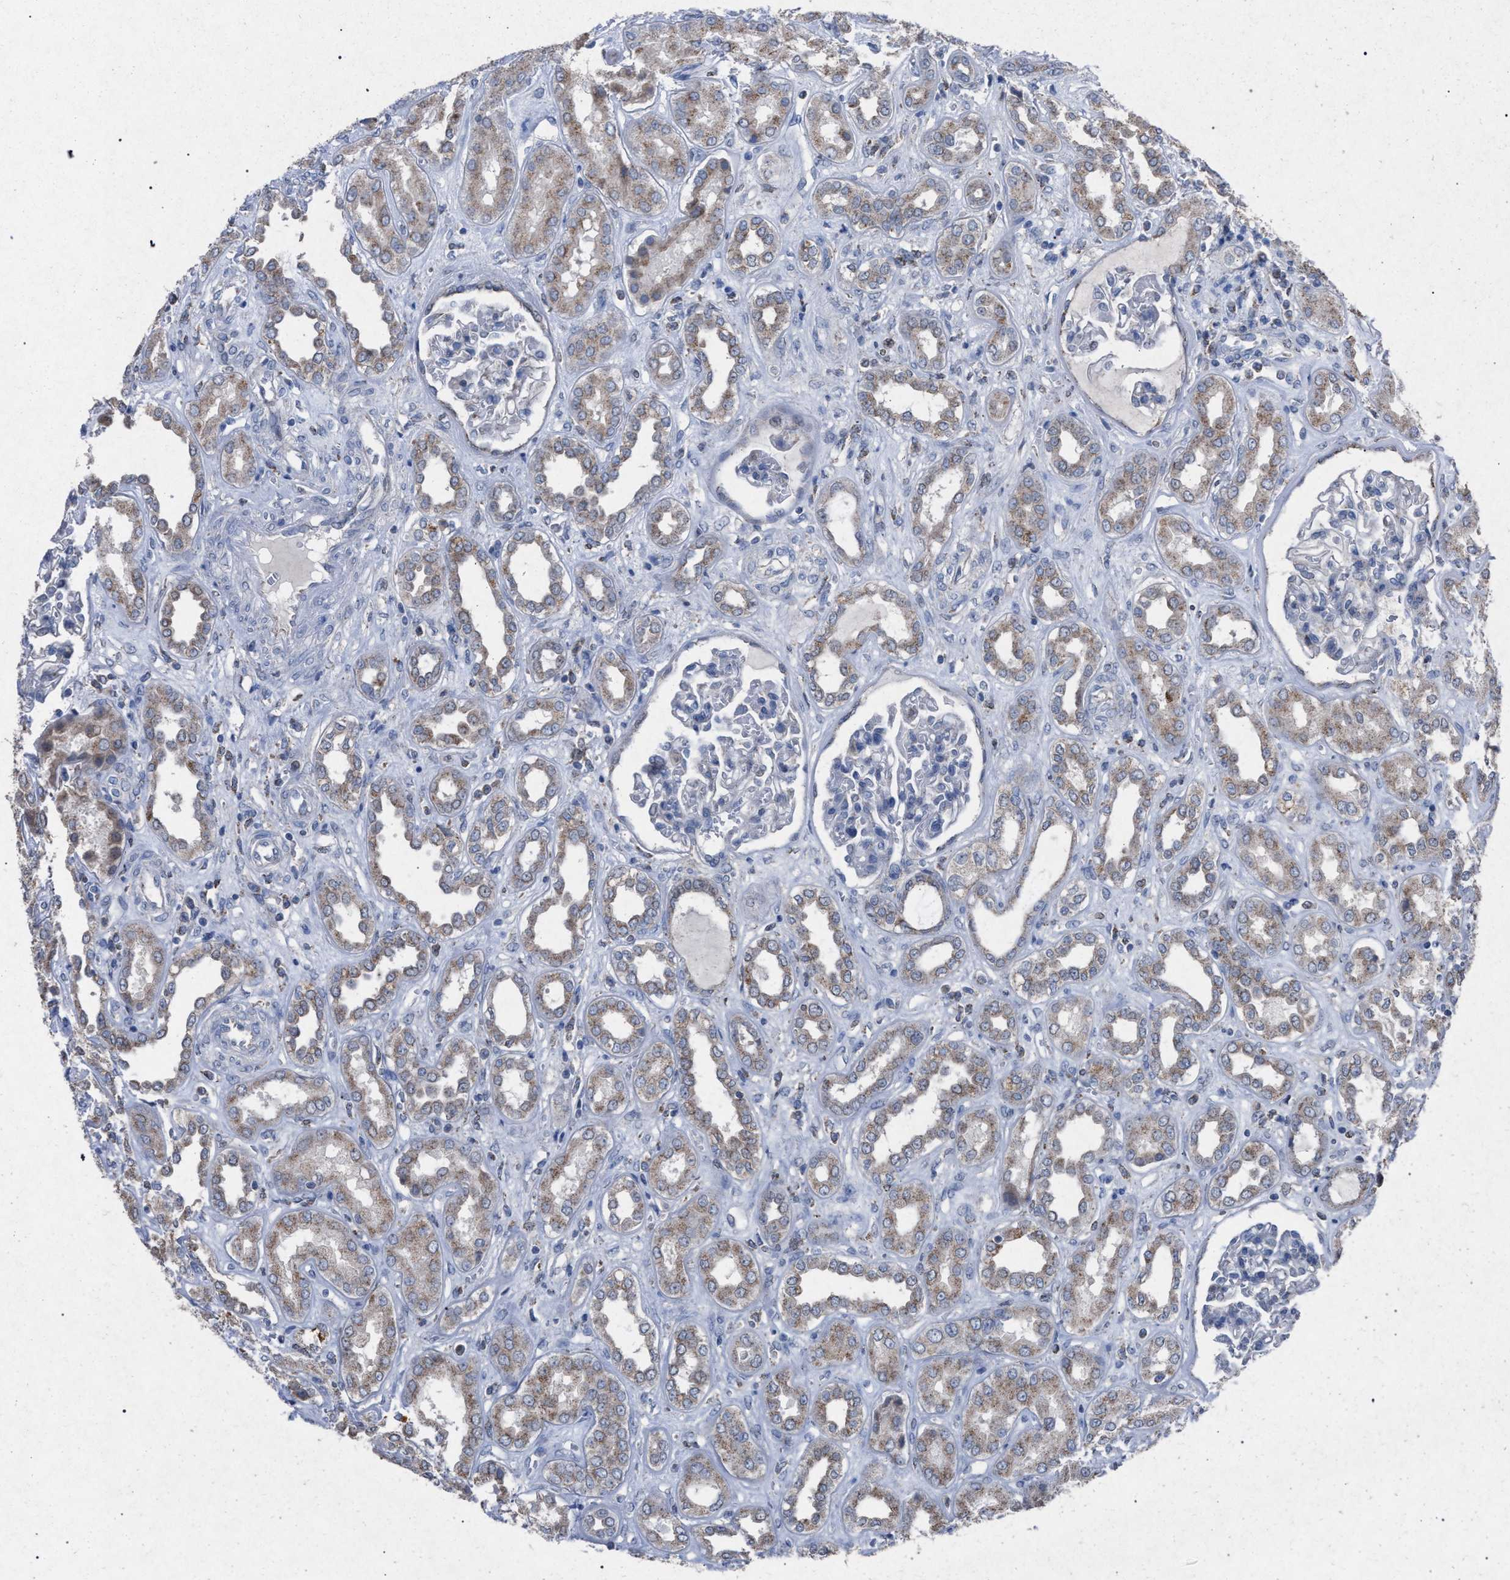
{"staining": {"intensity": "negative", "quantity": "none", "location": "none"}, "tissue": "kidney", "cell_type": "Cells in glomeruli", "image_type": "normal", "snomed": [{"axis": "morphology", "description": "Normal tissue, NOS"}, {"axis": "topography", "description": "Kidney"}], "caption": "Protein analysis of normal kidney shows no significant positivity in cells in glomeruli.", "gene": "HSD17B4", "patient": {"sex": "male", "age": 59}}